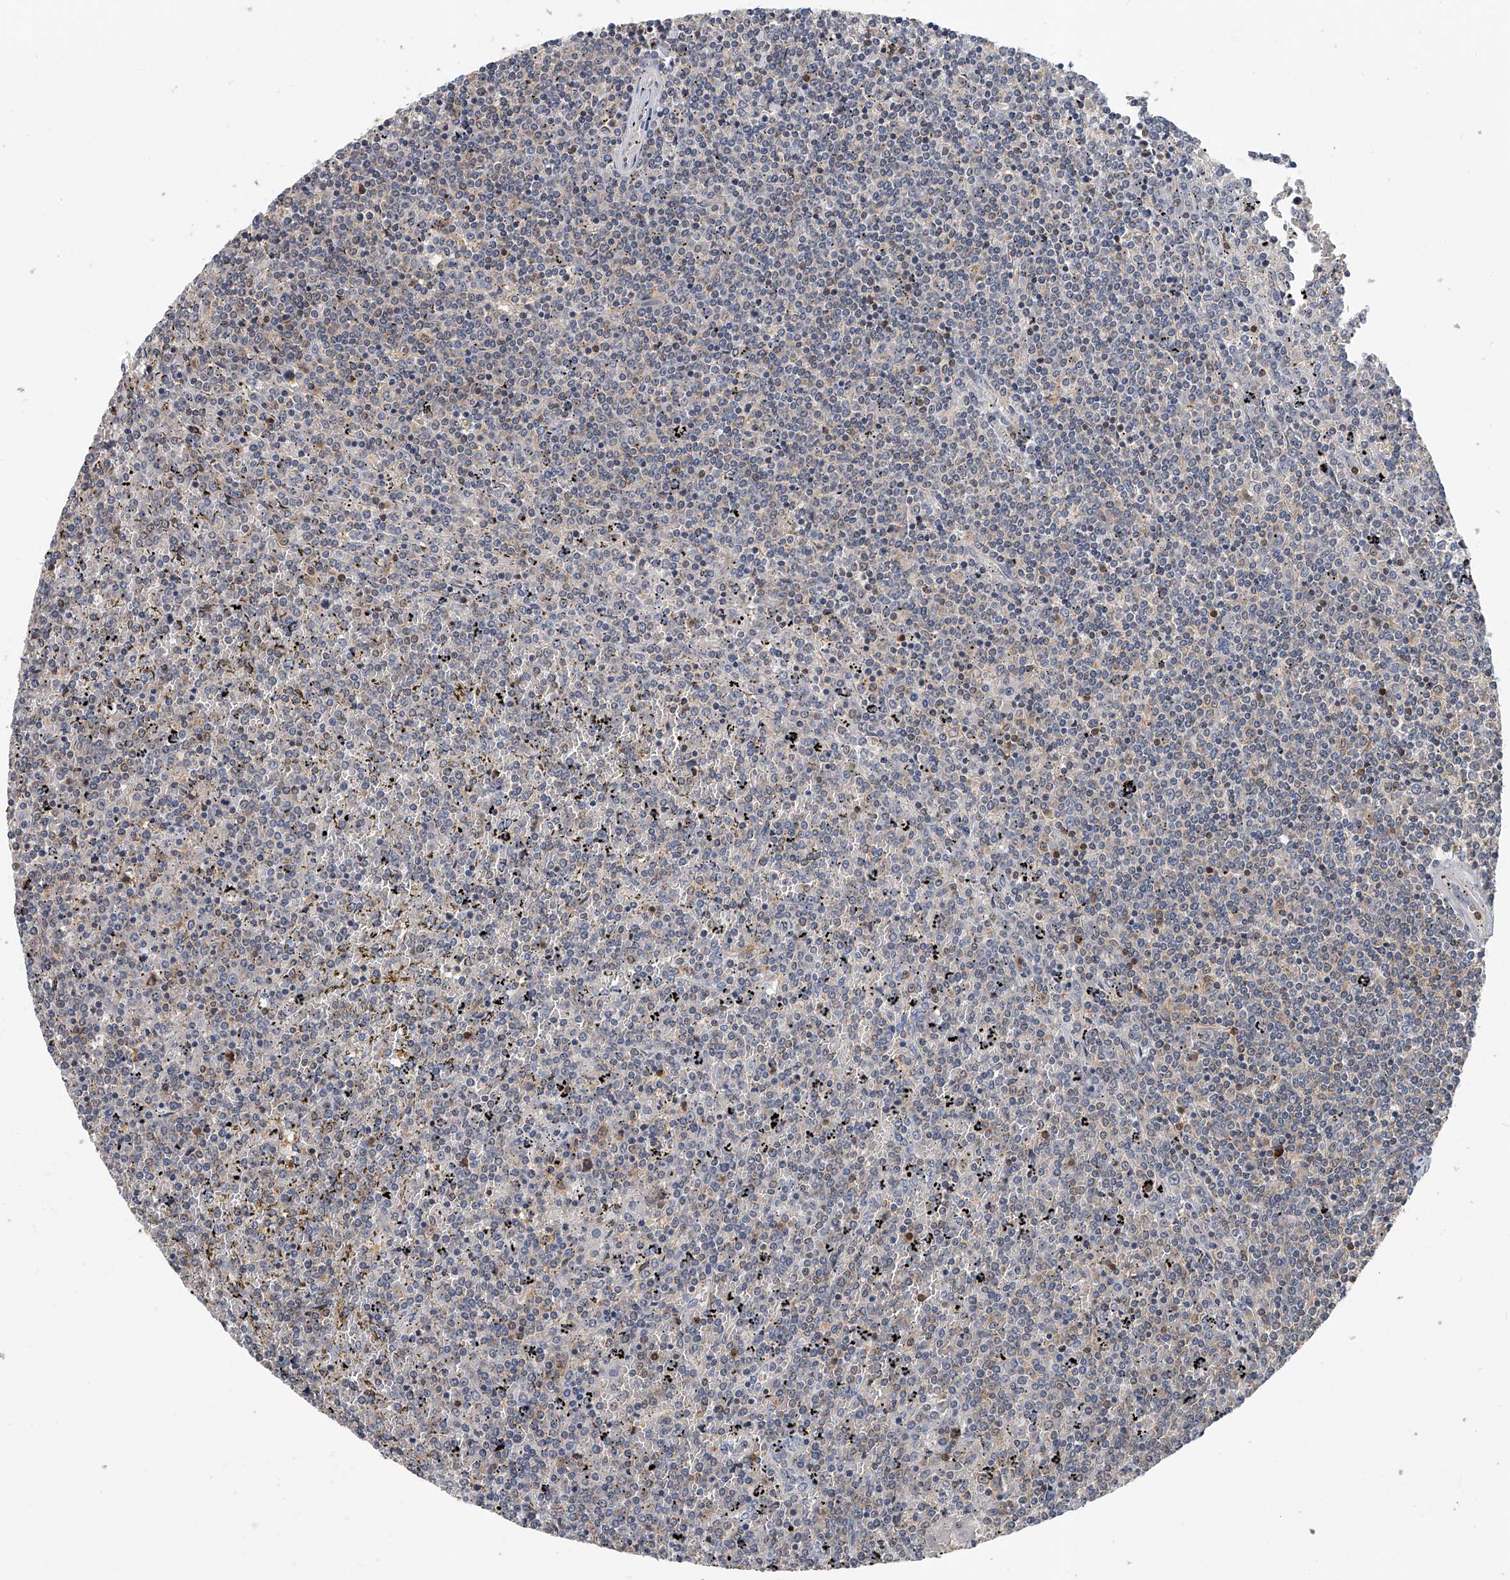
{"staining": {"intensity": "negative", "quantity": "none", "location": "none"}, "tissue": "lymphoma", "cell_type": "Tumor cells", "image_type": "cancer", "snomed": [{"axis": "morphology", "description": "Malignant lymphoma, non-Hodgkin's type, Low grade"}, {"axis": "topography", "description": "Spleen"}], "caption": "This is a histopathology image of immunohistochemistry (IHC) staining of malignant lymphoma, non-Hodgkin's type (low-grade), which shows no staining in tumor cells.", "gene": "CD200", "patient": {"sex": "female", "age": 19}}